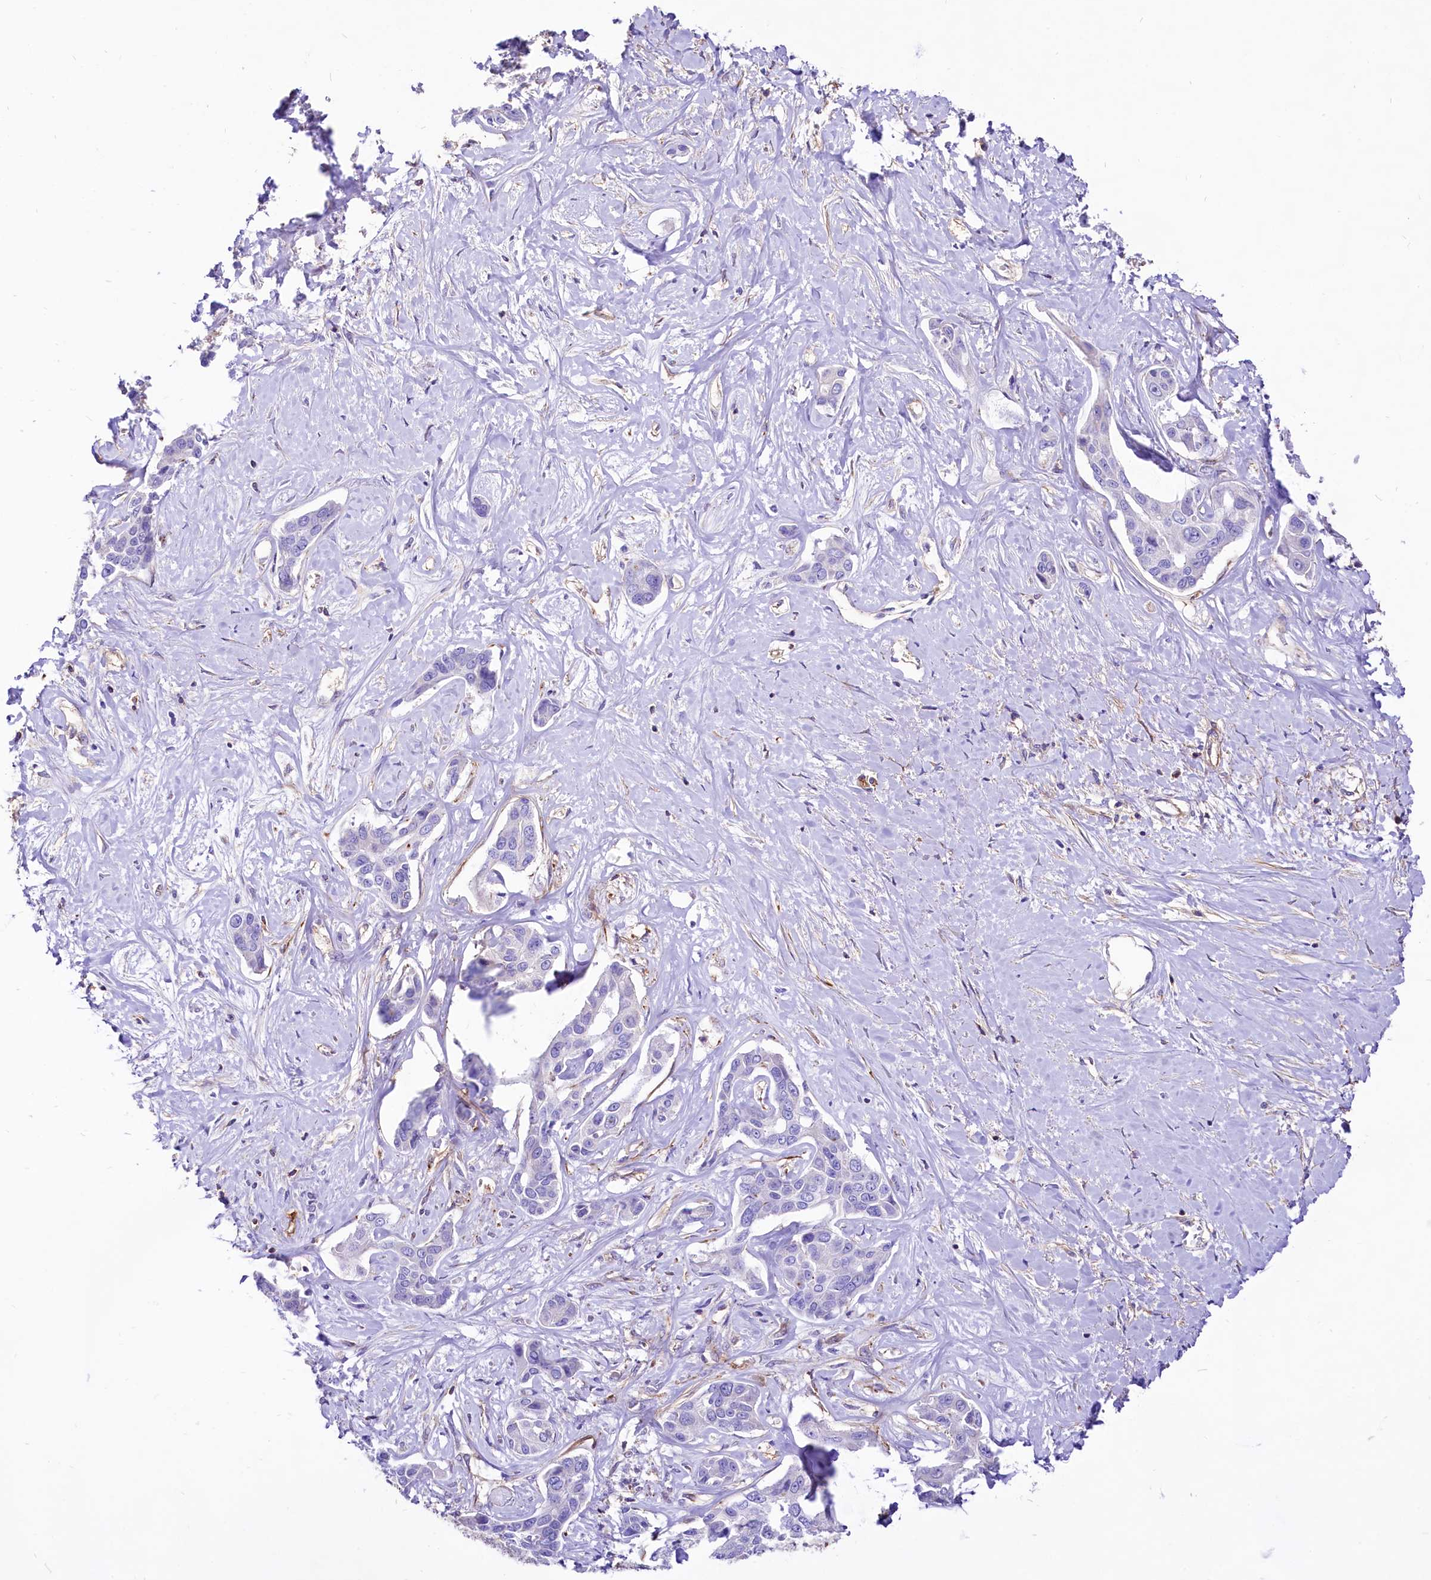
{"staining": {"intensity": "negative", "quantity": "none", "location": "none"}, "tissue": "liver cancer", "cell_type": "Tumor cells", "image_type": "cancer", "snomed": [{"axis": "morphology", "description": "Cholangiocarcinoma"}, {"axis": "topography", "description": "Liver"}], "caption": "The immunohistochemistry (IHC) histopathology image has no significant staining in tumor cells of liver cancer (cholangiocarcinoma) tissue.", "gene": "CD99", "patient": {"sex": "male", "age": 59}}